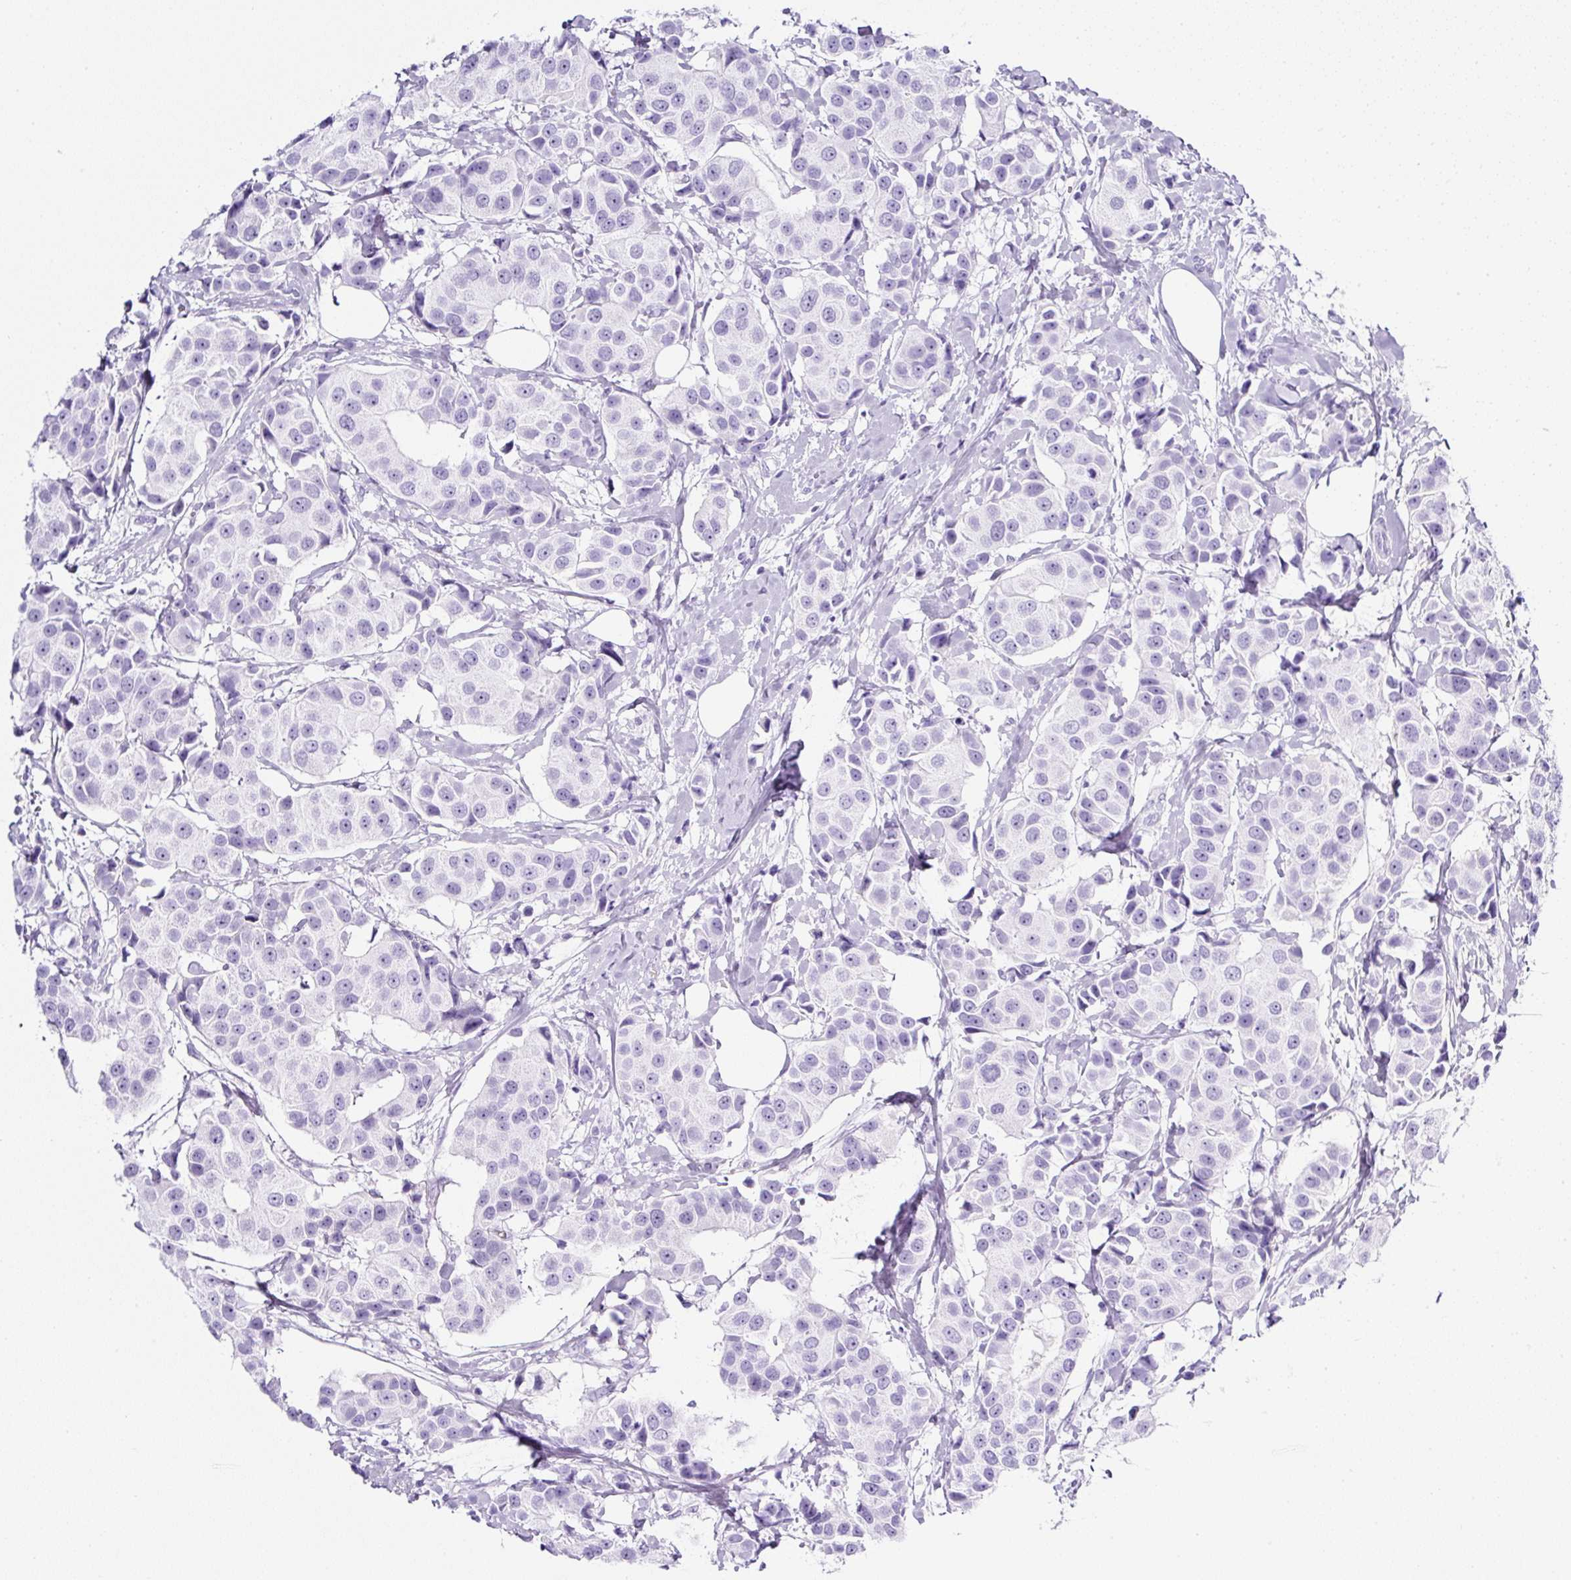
{"staining": {"intensity": "negative", "quantity": "none", "location": "none"}, "tissue": "breast cancer", "cell_type": "Tumor cells", "image_type": "cancer", "snomed": [{"axis": "morphology", "description": "Normal tissue, NOS"}, {"axis": "morphology", "description": "Duct carcinoma"}, {"axis": "topography", "description": "Breast"}], "caption": "Breast intraductal carcinoma stained for a protein using IHC exhibits no positivity tumor cells.", "gene": "TMEM200B", "patient": {"sex": "female", "age": 39}}